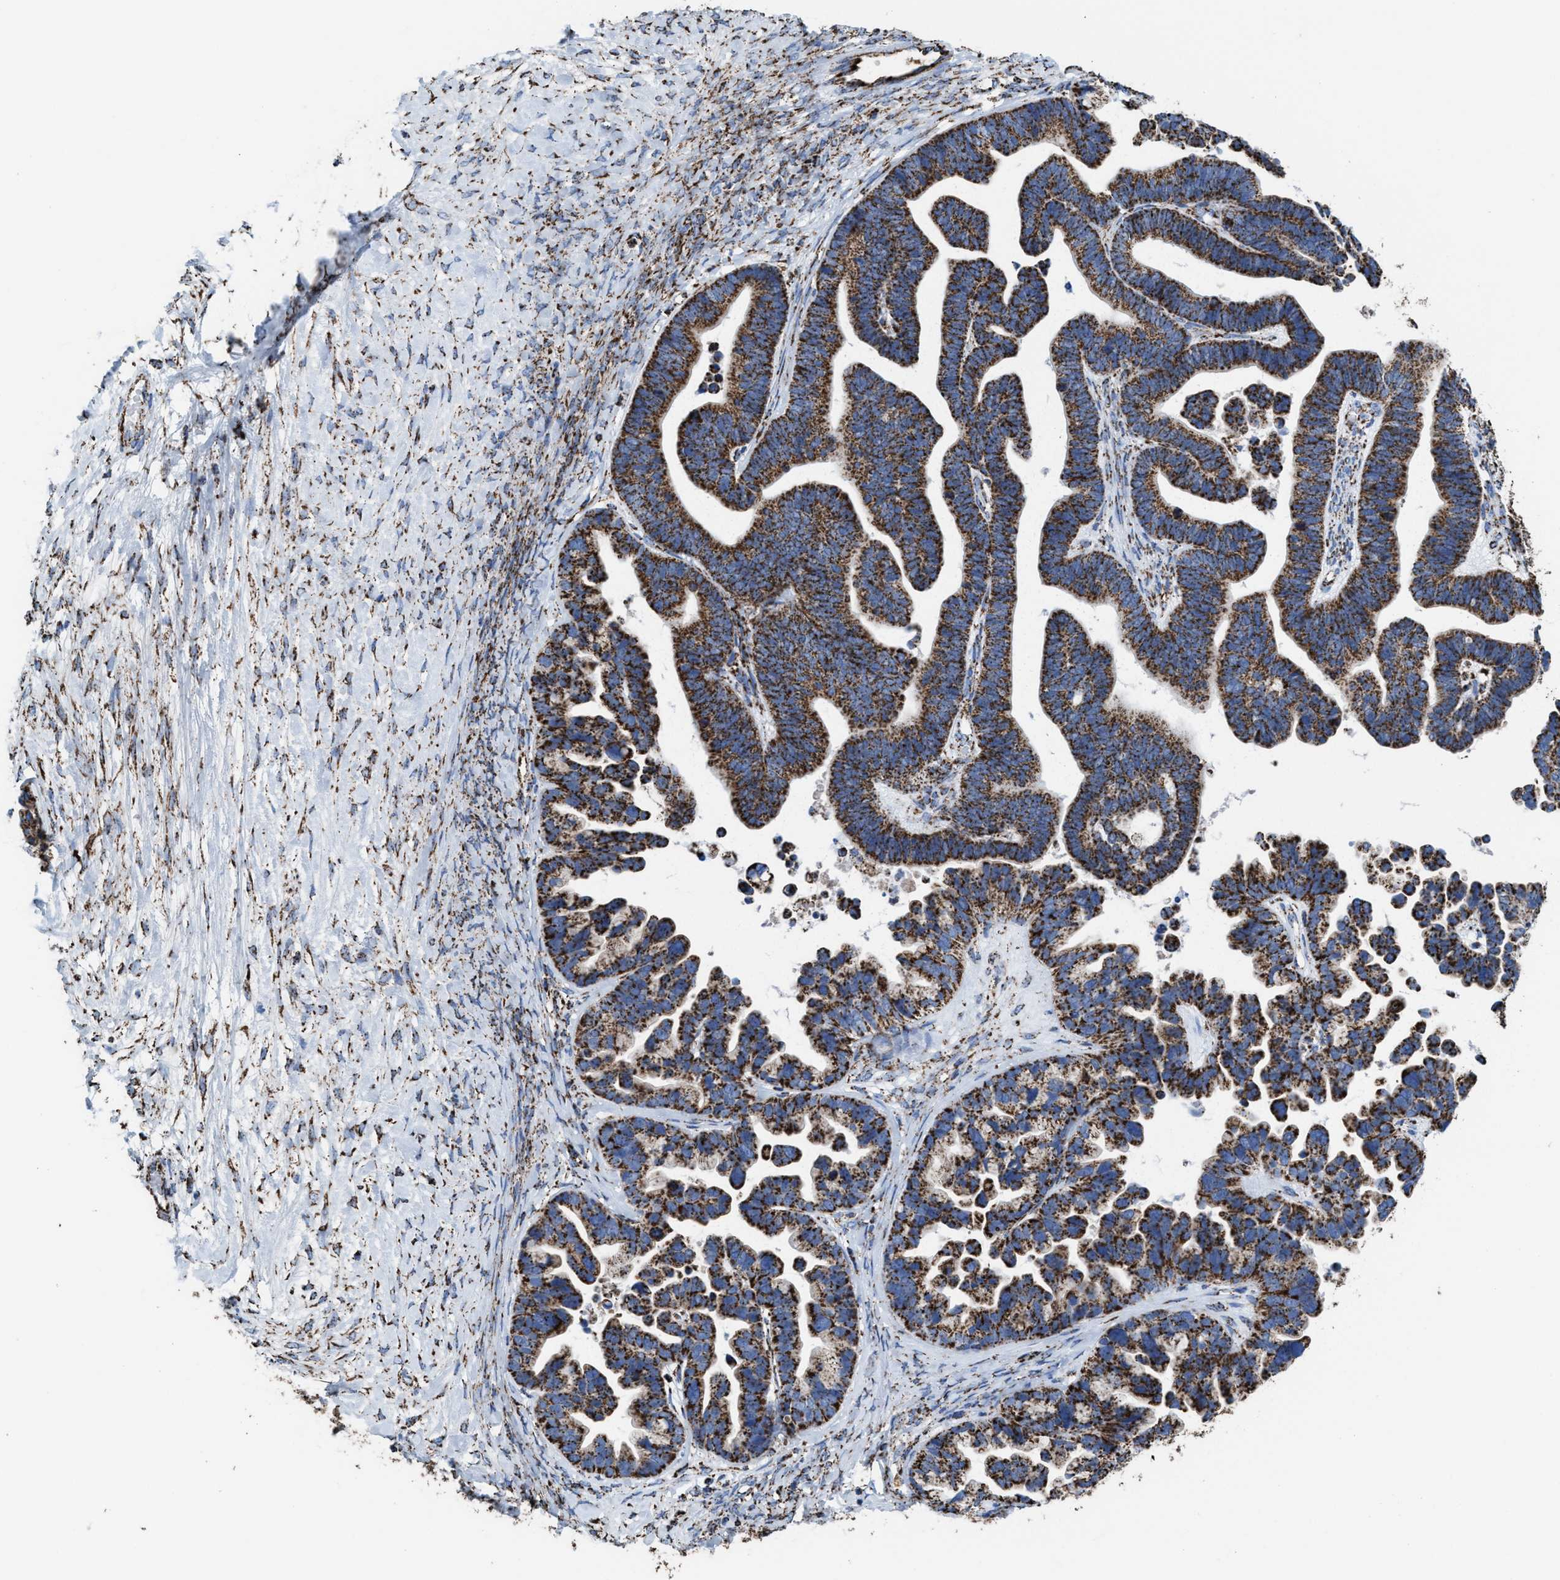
{"staining": {"intensity": "strong", "quantity": ">75%", "location": "cytoplasmic/membranous"}, "tissue": "ovarian cancer", "cell_type": "Tumor cells", "image_type": "cancer", "snomed": [{"axis": "morphology", "description": "Cystadenocarcinoma, serous, NOS"}, {"axis": "topography", "description": "Ovary"}], "caption": "Ovarian cancer (serous cystadenocarcinoma) tissue demonstrates strong cytoplasmic/membranous positivity in approximately >75% of tumor cells, visualized by immunohistochemistry.", "gene": "ECHS1", "patient": {"sex": "female", "age": 56}}